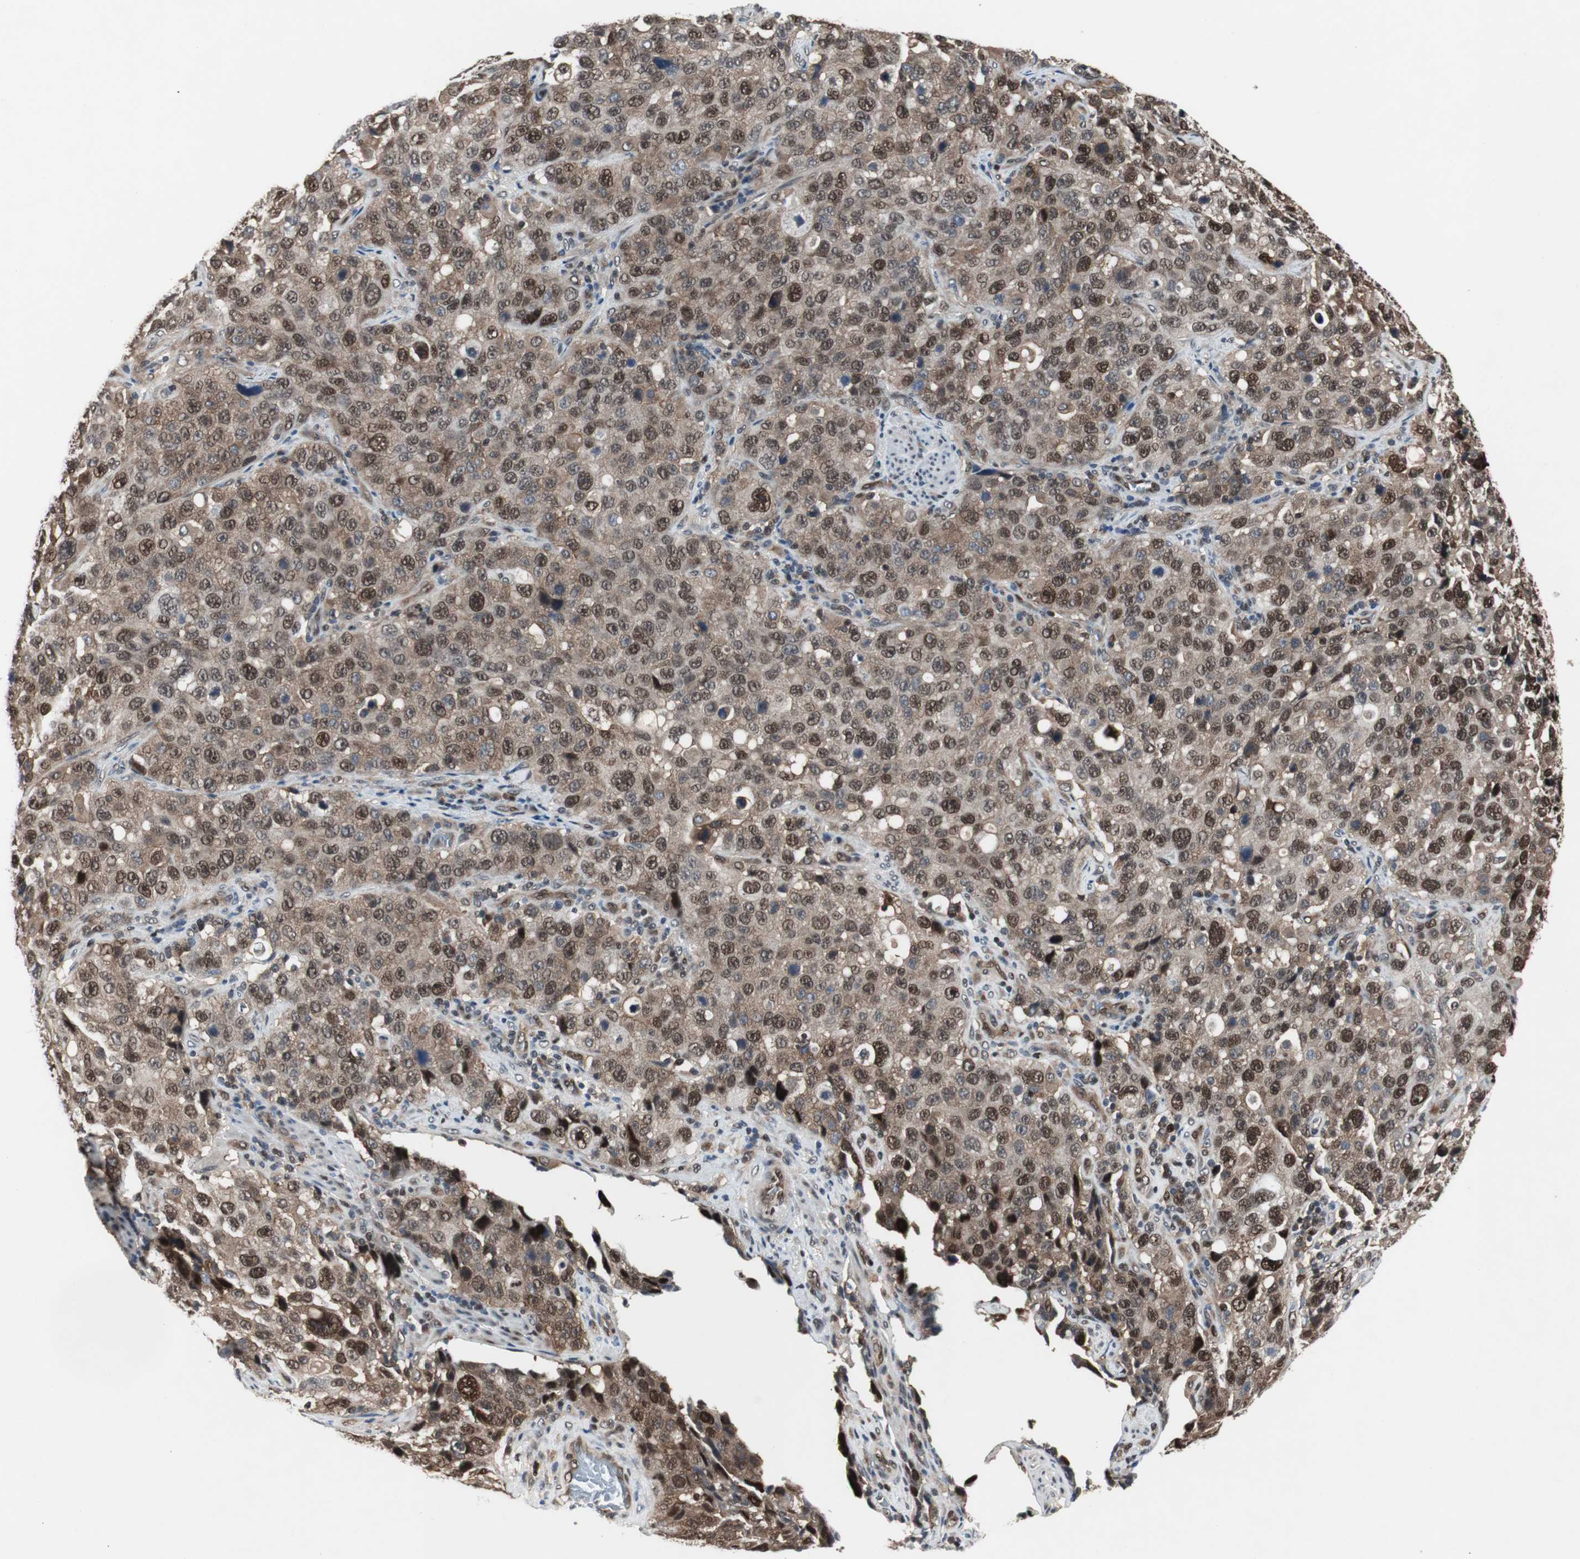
{"staining": {"intensity": "moderate", "quantity": ">75%", "location": "cytoplasmic/membranous,nuclear"}, "tissue": "stomach cancer", "cell_type": "Tumor cells", "image_type": "cancer", "snomed": [{"axis": "morphology", "description": "Normal tissue, NOS"}, {"axis": "morphology", "description": "Adenocarcinoma, NOS"}, {"axis": "topography", "description": "Stomach"}], "caption": "About >75% of tumor cells in stomach cancer (adenocarcinoma) reveal moderate cytoplasmic/membranous and nuclear protein expression as visualized by brown immunohistochemical staining.", "gene": "ACLY", "patient": {"sex": "male", "age": 48}}